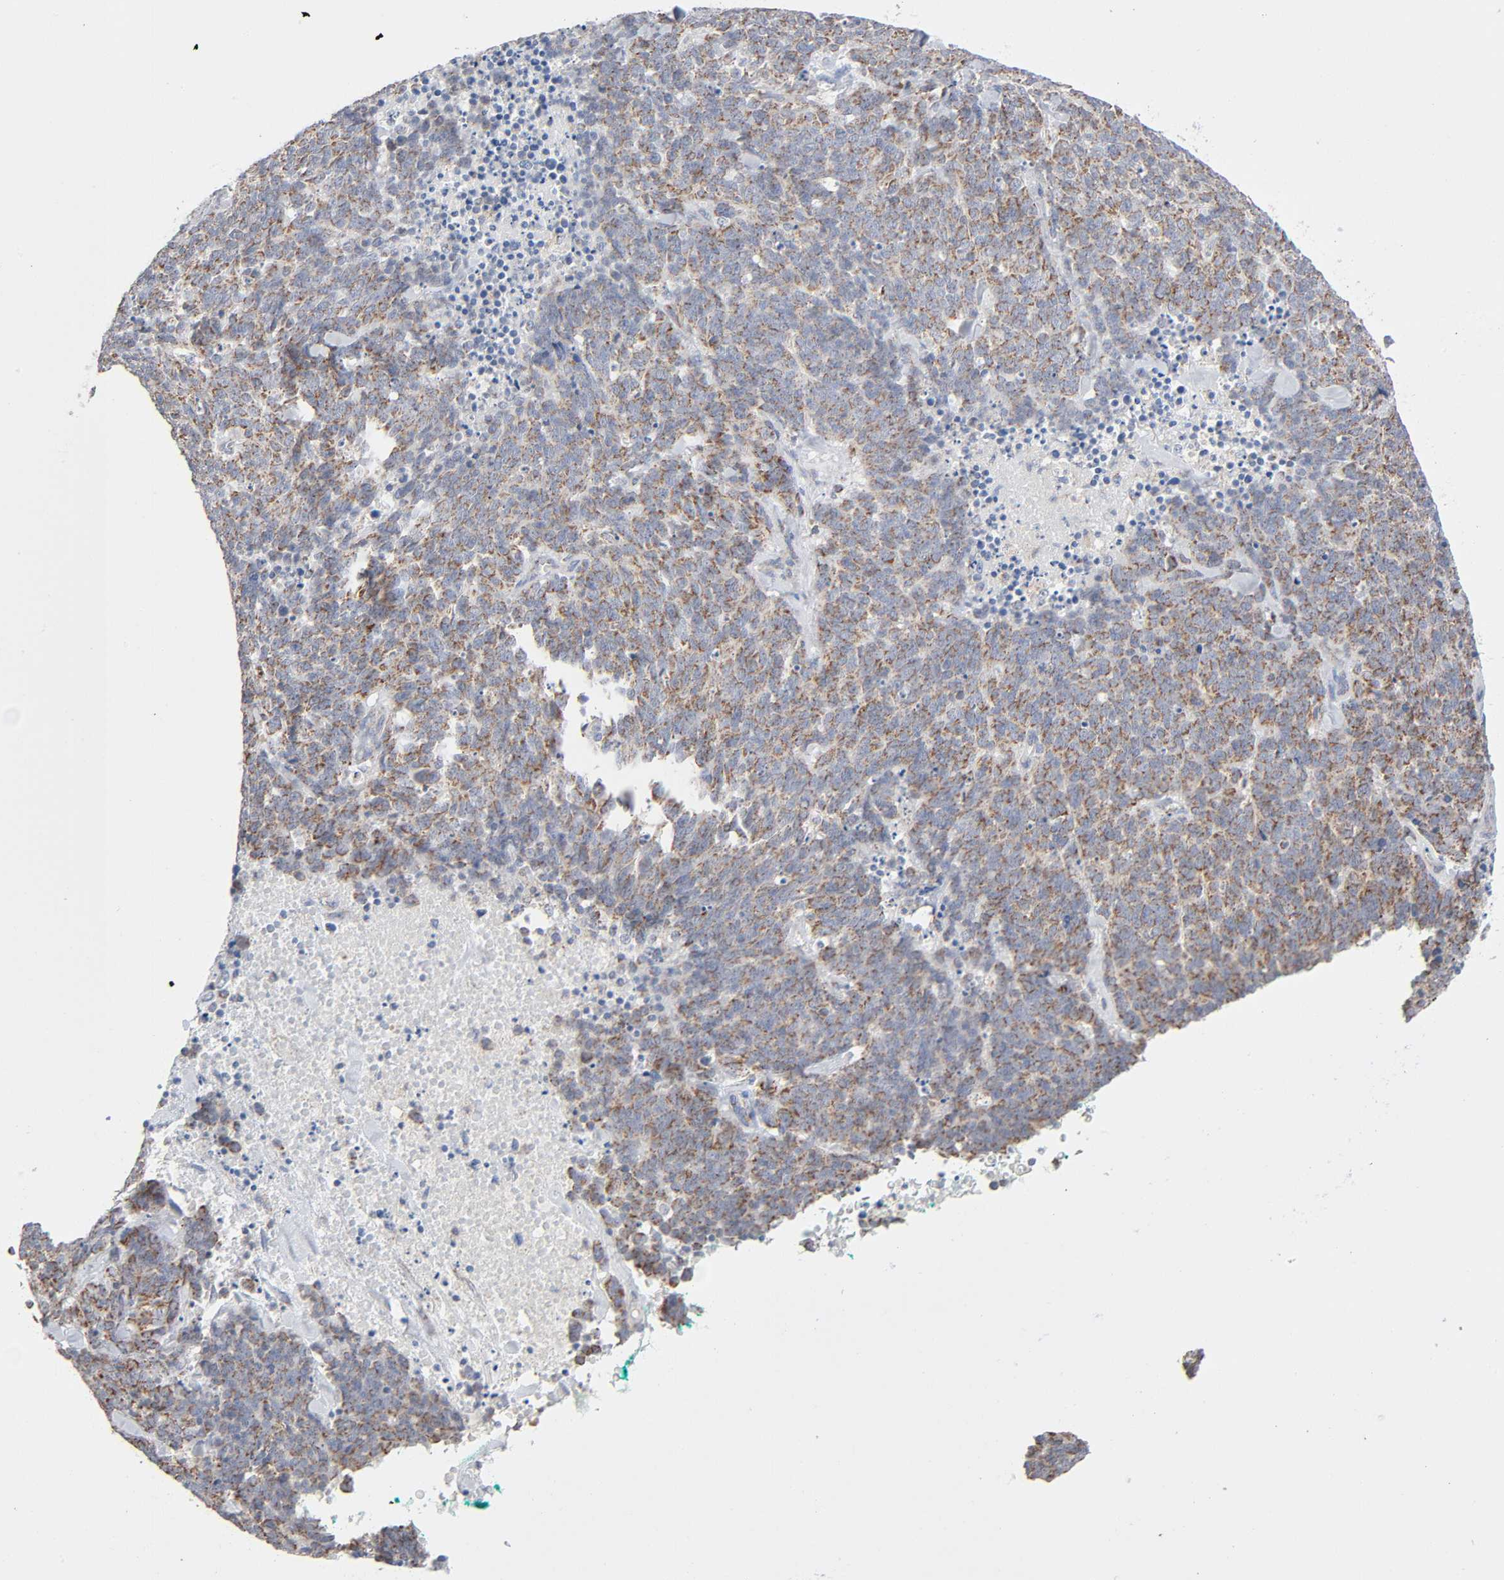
{"staining": {"intensity": "moderate", "quantity": ">75%", "location": "cytoplasmic/membranous"}, "tissue": "lung cancer", "cell_type": "Tumor cells", "image_type": "cancer", "snomed": [{"axis": "morphology", "description": "Neoplasm, malignant, NOS"}, {"axis": "topography", "description": "Lung"}], "caption": "Approximately >75% of tumor cells in lung cancer (malignant neoplasm) reveal moderate cytoplasmic/membranous protein staining as visualized by brown immunohistochemical staining.", "gene": "SYT16", "patient": {"sex": "female", "age": 58}}